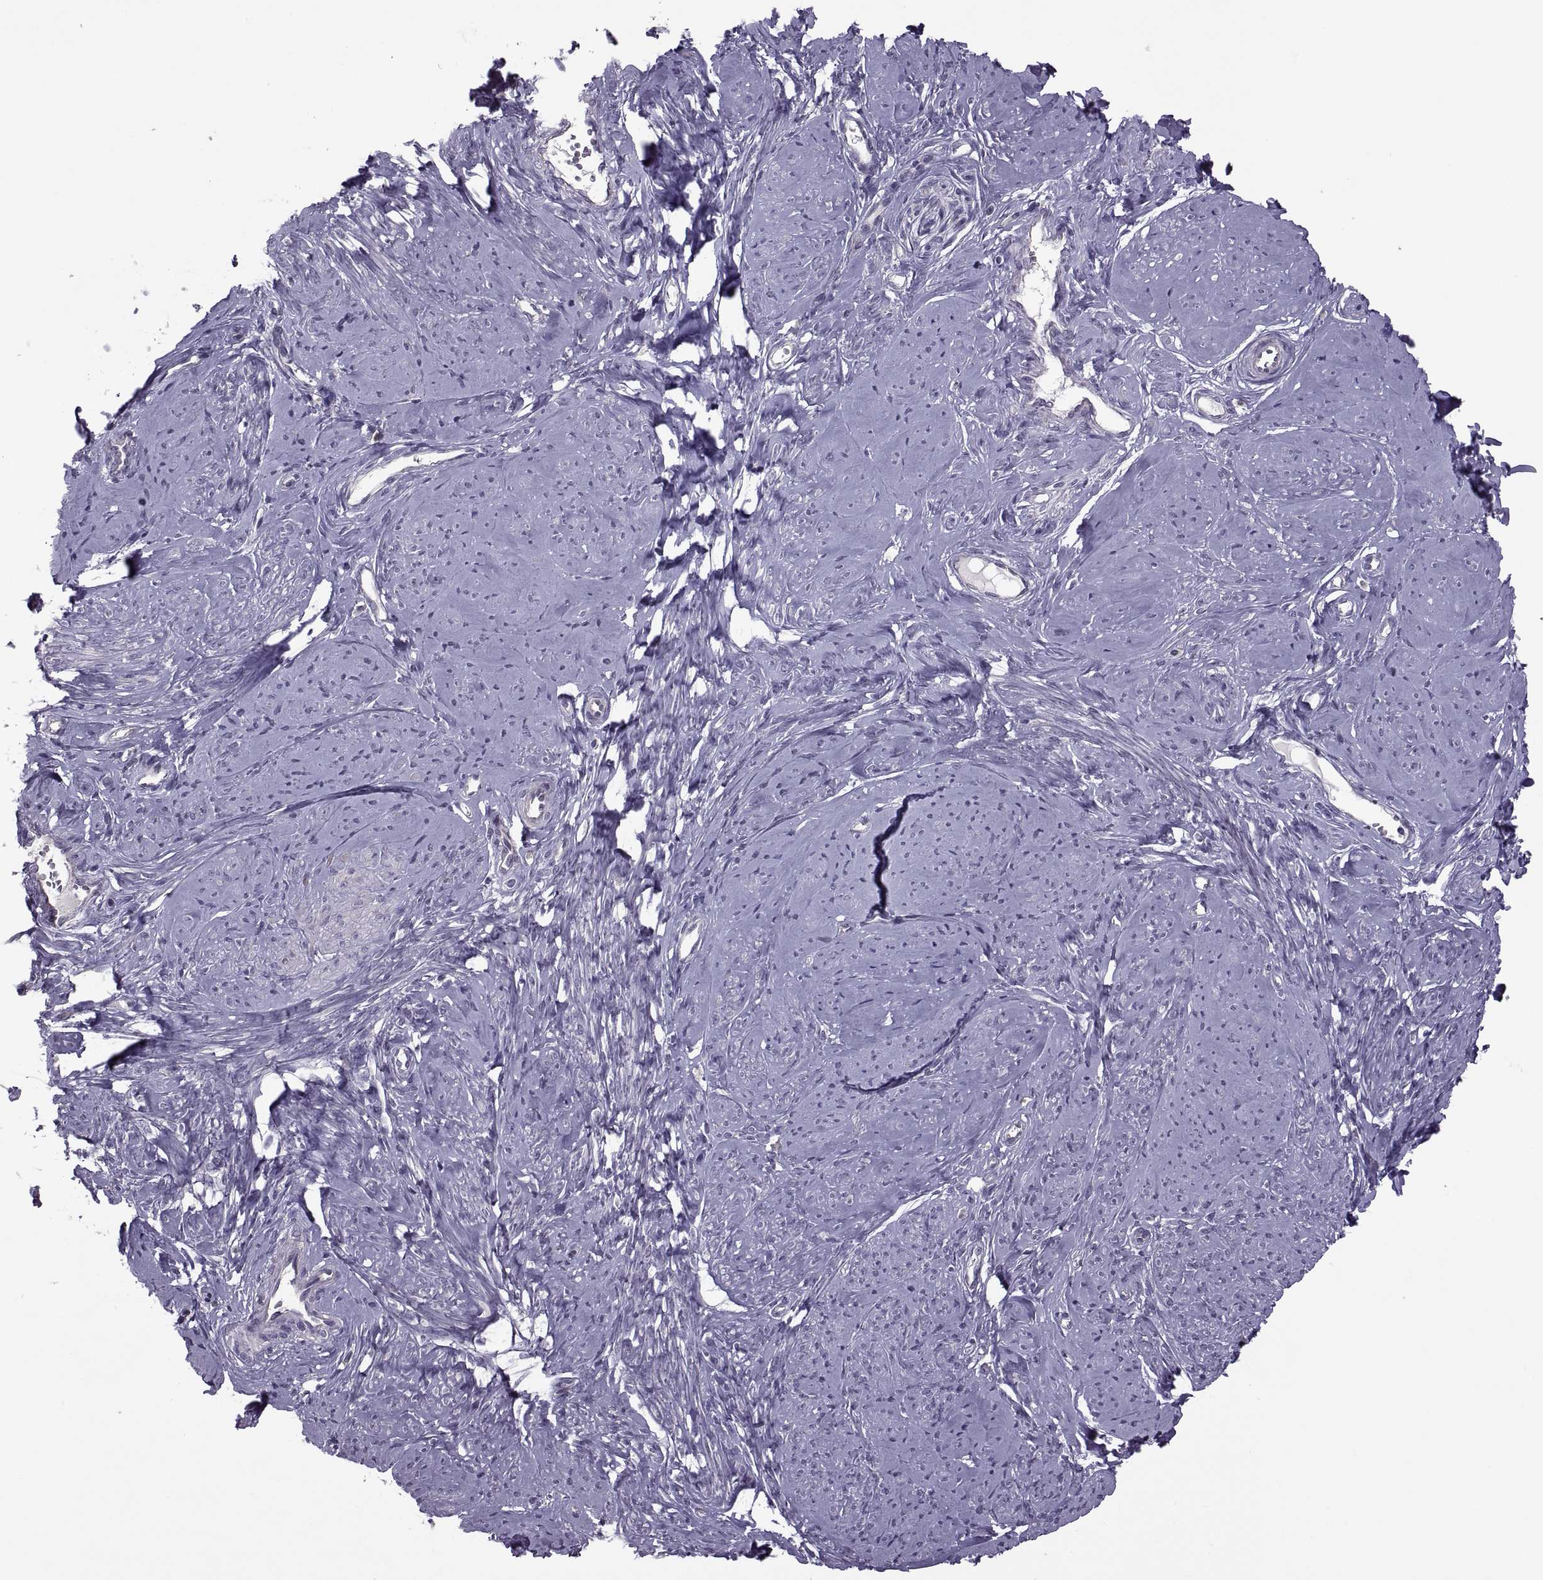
{"staining": {"intensity": "weak", "quantity": "<25%", "location": "cytoplasmic/membranous"}, "tissue": "smooth muscle", "cell_type": "Smooth muscle cells", "image_type": "normal", "snomed": [{"axis": "morphology", "description": "Normal tissue, NOS"}, {"axis": "topography", "description": "Smooth muscle"}], "caption": "Histopathology image shows no significant protein positivity in smooth muscle cells of unremarkable smooth muscle. (DAB IHC with hematoxylin counter stain).", "gene": "ODF3", "patient": {"sex": "female", "age": 48}}